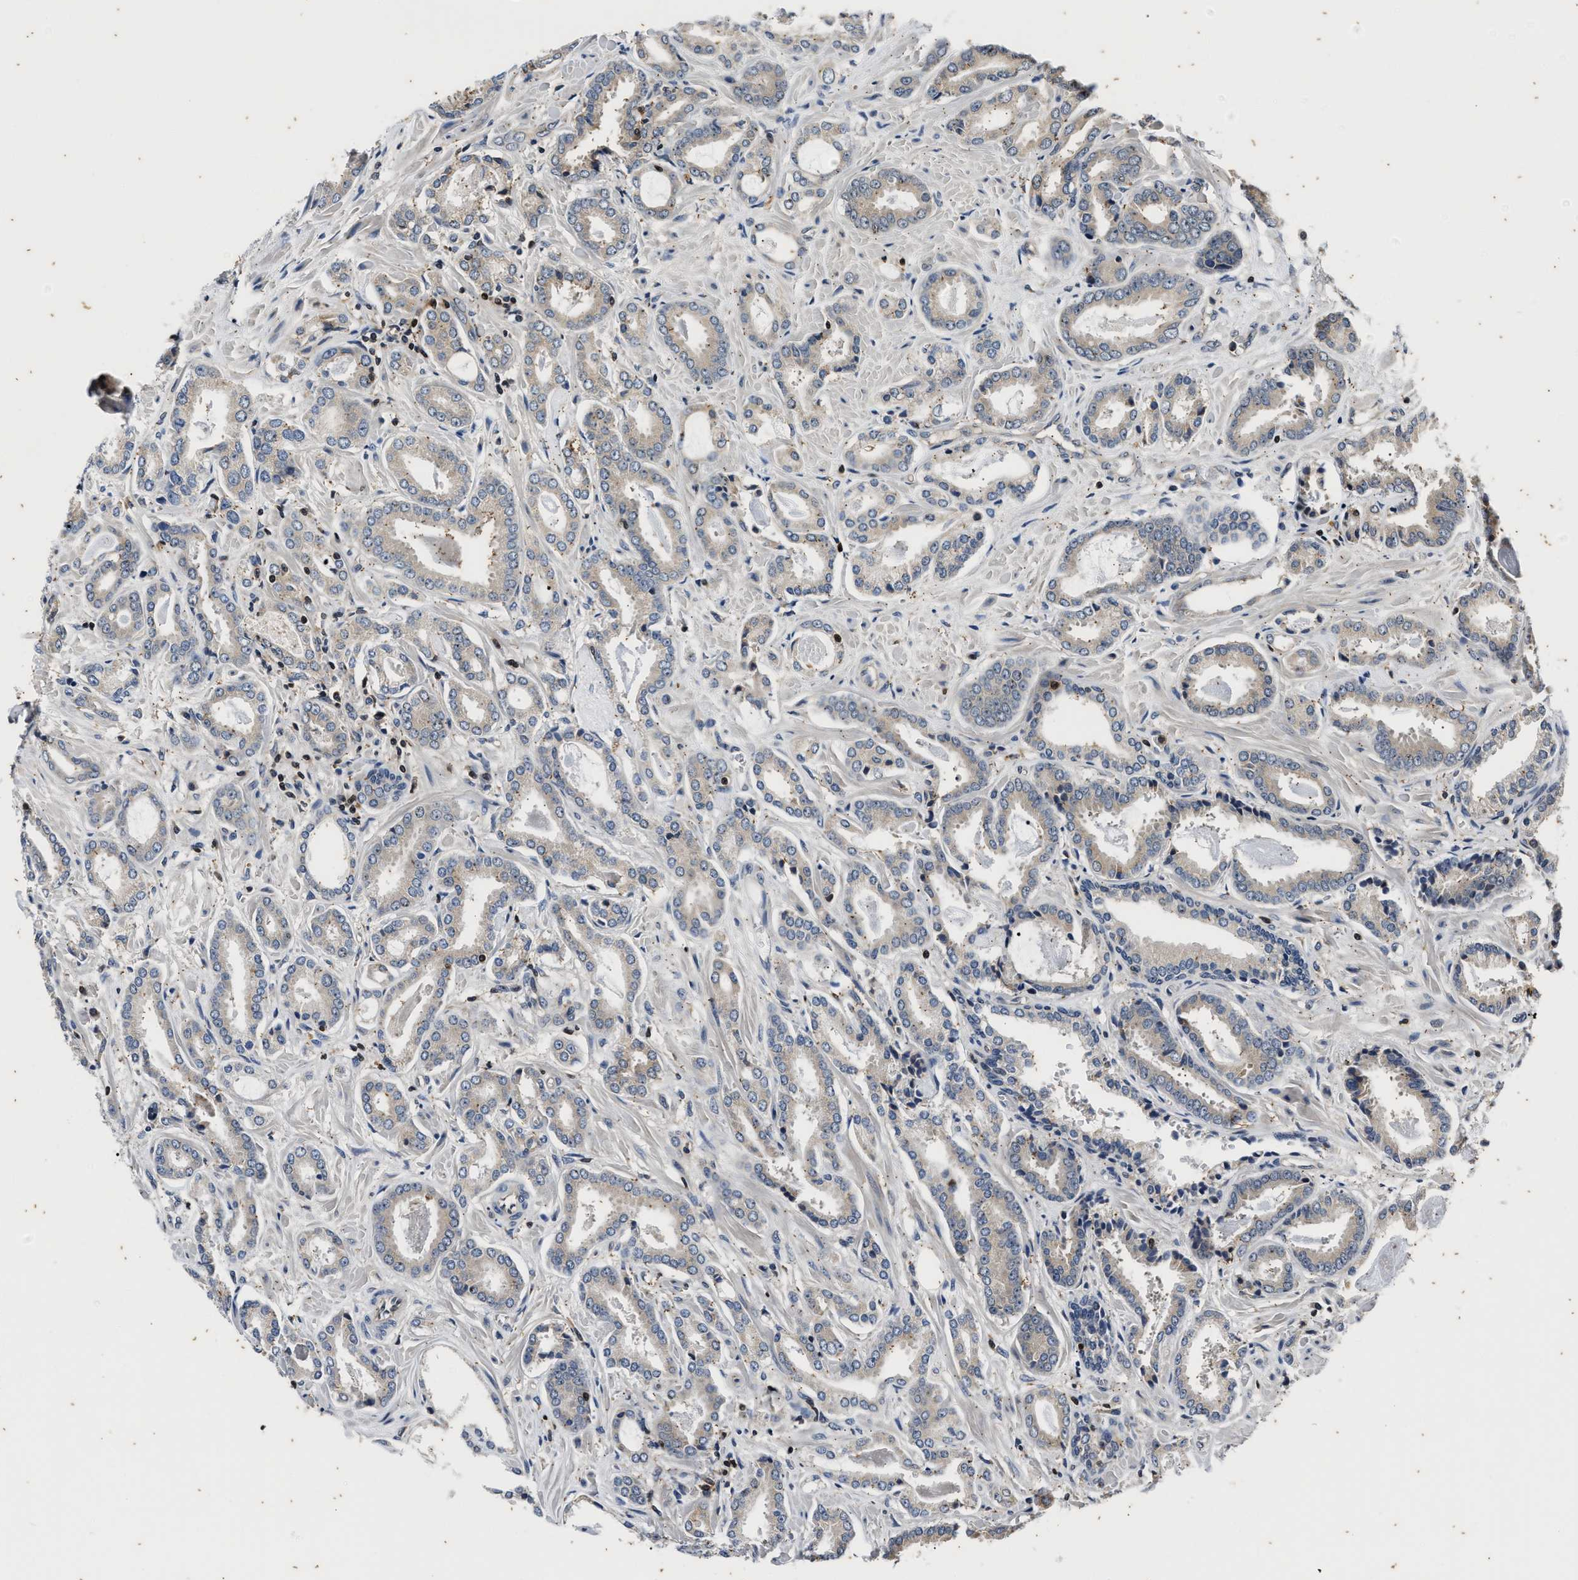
{"staining": {"intensity": "weak", "quantity": "<25%", "location": "cytoplasmic/membranous"}, "tissue": "prostate cancer", "cell_type": "Tumor cells", "image_type": "cancer", "snomed": [{"axis": "morphology", "description": "Adenocarcinoma, Low grade"}, {"axis": "topography", "description": "Prostate"}], "caption": "The image exhibits no staining of tumor cells in prostate cancer. The staining is performed using DAB (3,3'-diaminobenzidine) brown chromogen with nuclei counter-stained in using hematoxylin.", "gene": "PTPN7", "patient": {"sex": "male", "age": 53}}